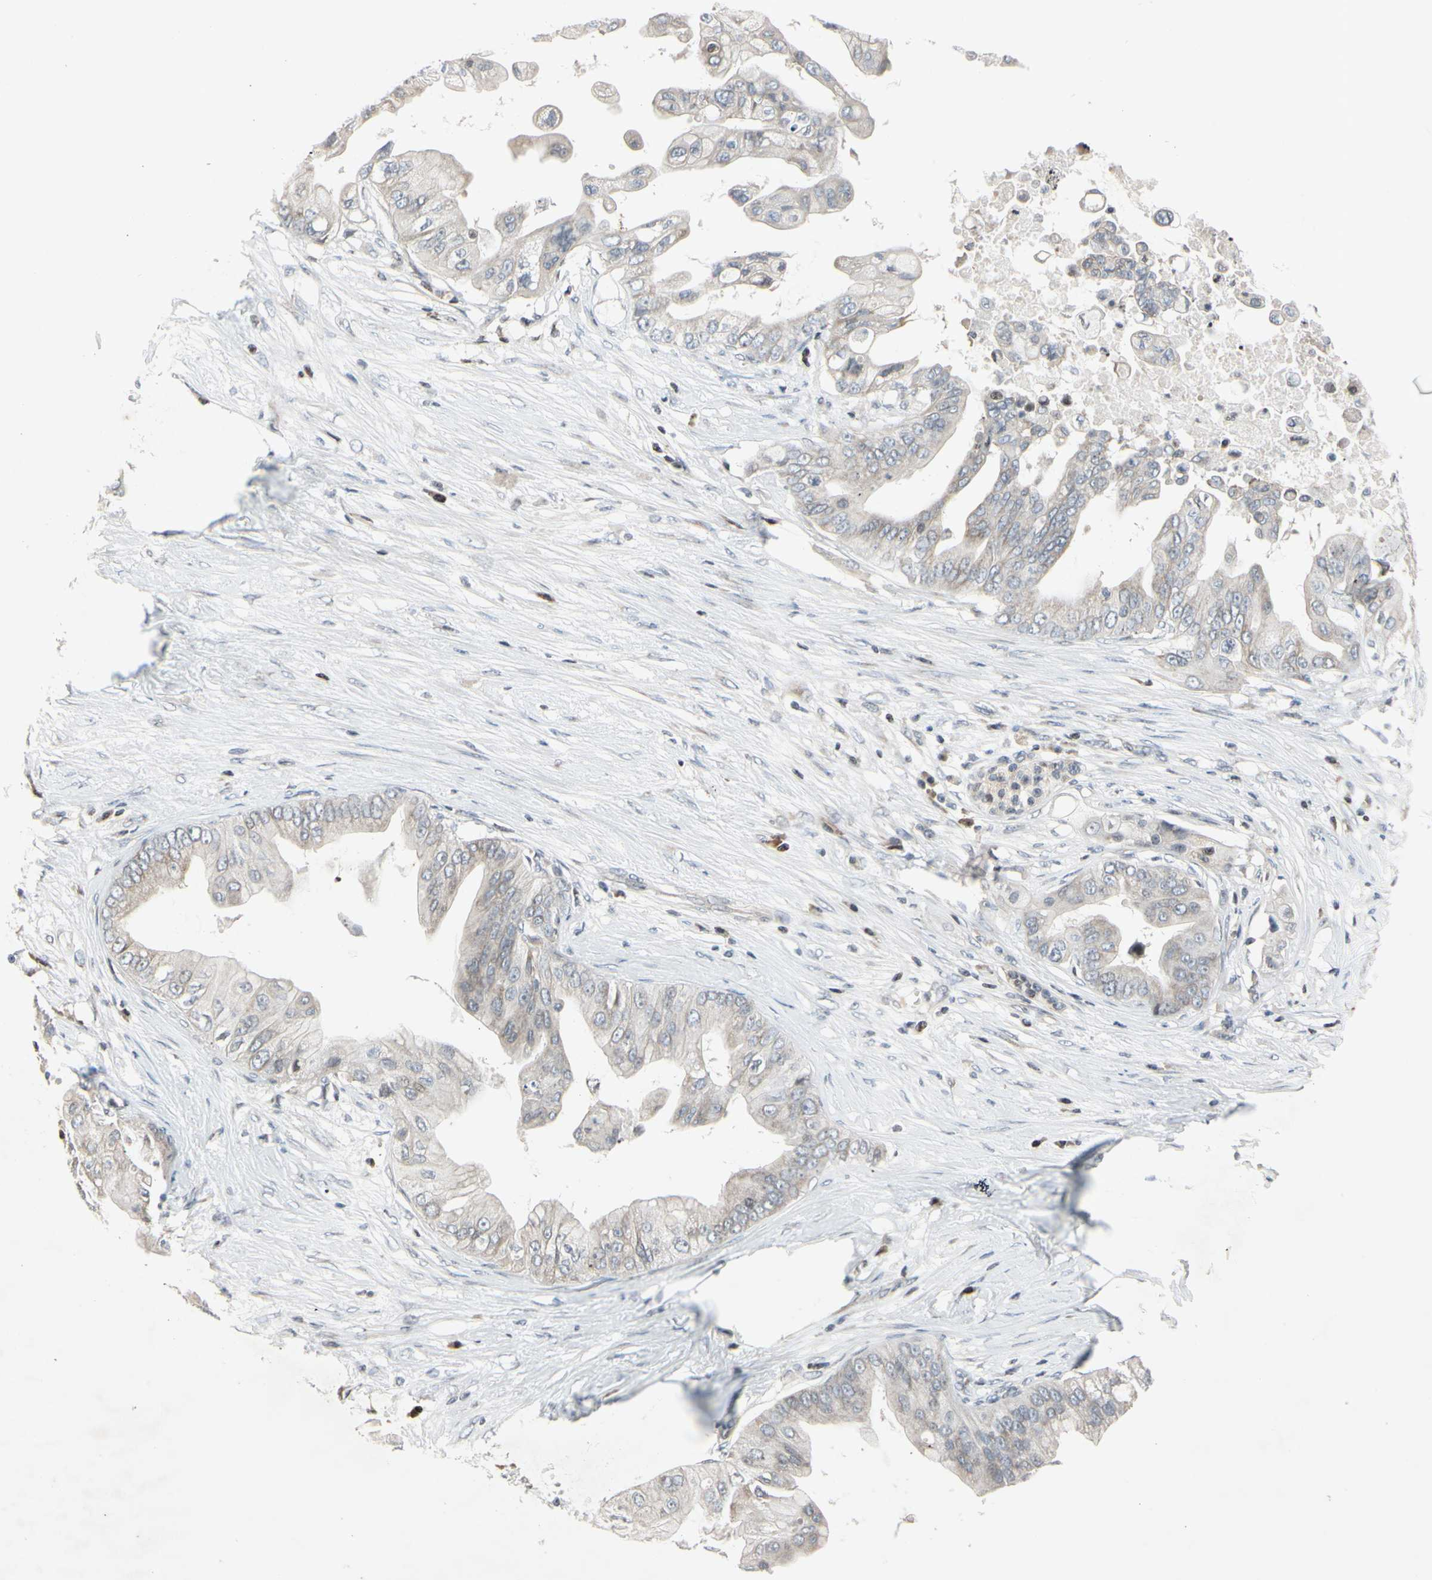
{"staining": {"intensity": "weak", "quantity": "<25%", "location": "cytoplasmic/membranous"}, "tissue": "pancreatic cancer", "cell_type": "Tumor cells", "image_type": "cancer", "snomed": [{"axis": "morphology", "description": "Adenocarcinoma, NOS"}, {"axis": "topography", "description": "Pancreas"}], "caption": "An image of human pancreatic cancer is negative for staining in tumor cells. (Immunohistochemistry (ihc), brightfield microscopy, high magnification).", "gene": "ARG1", "patient": {"sex": "female", "age": 75}}